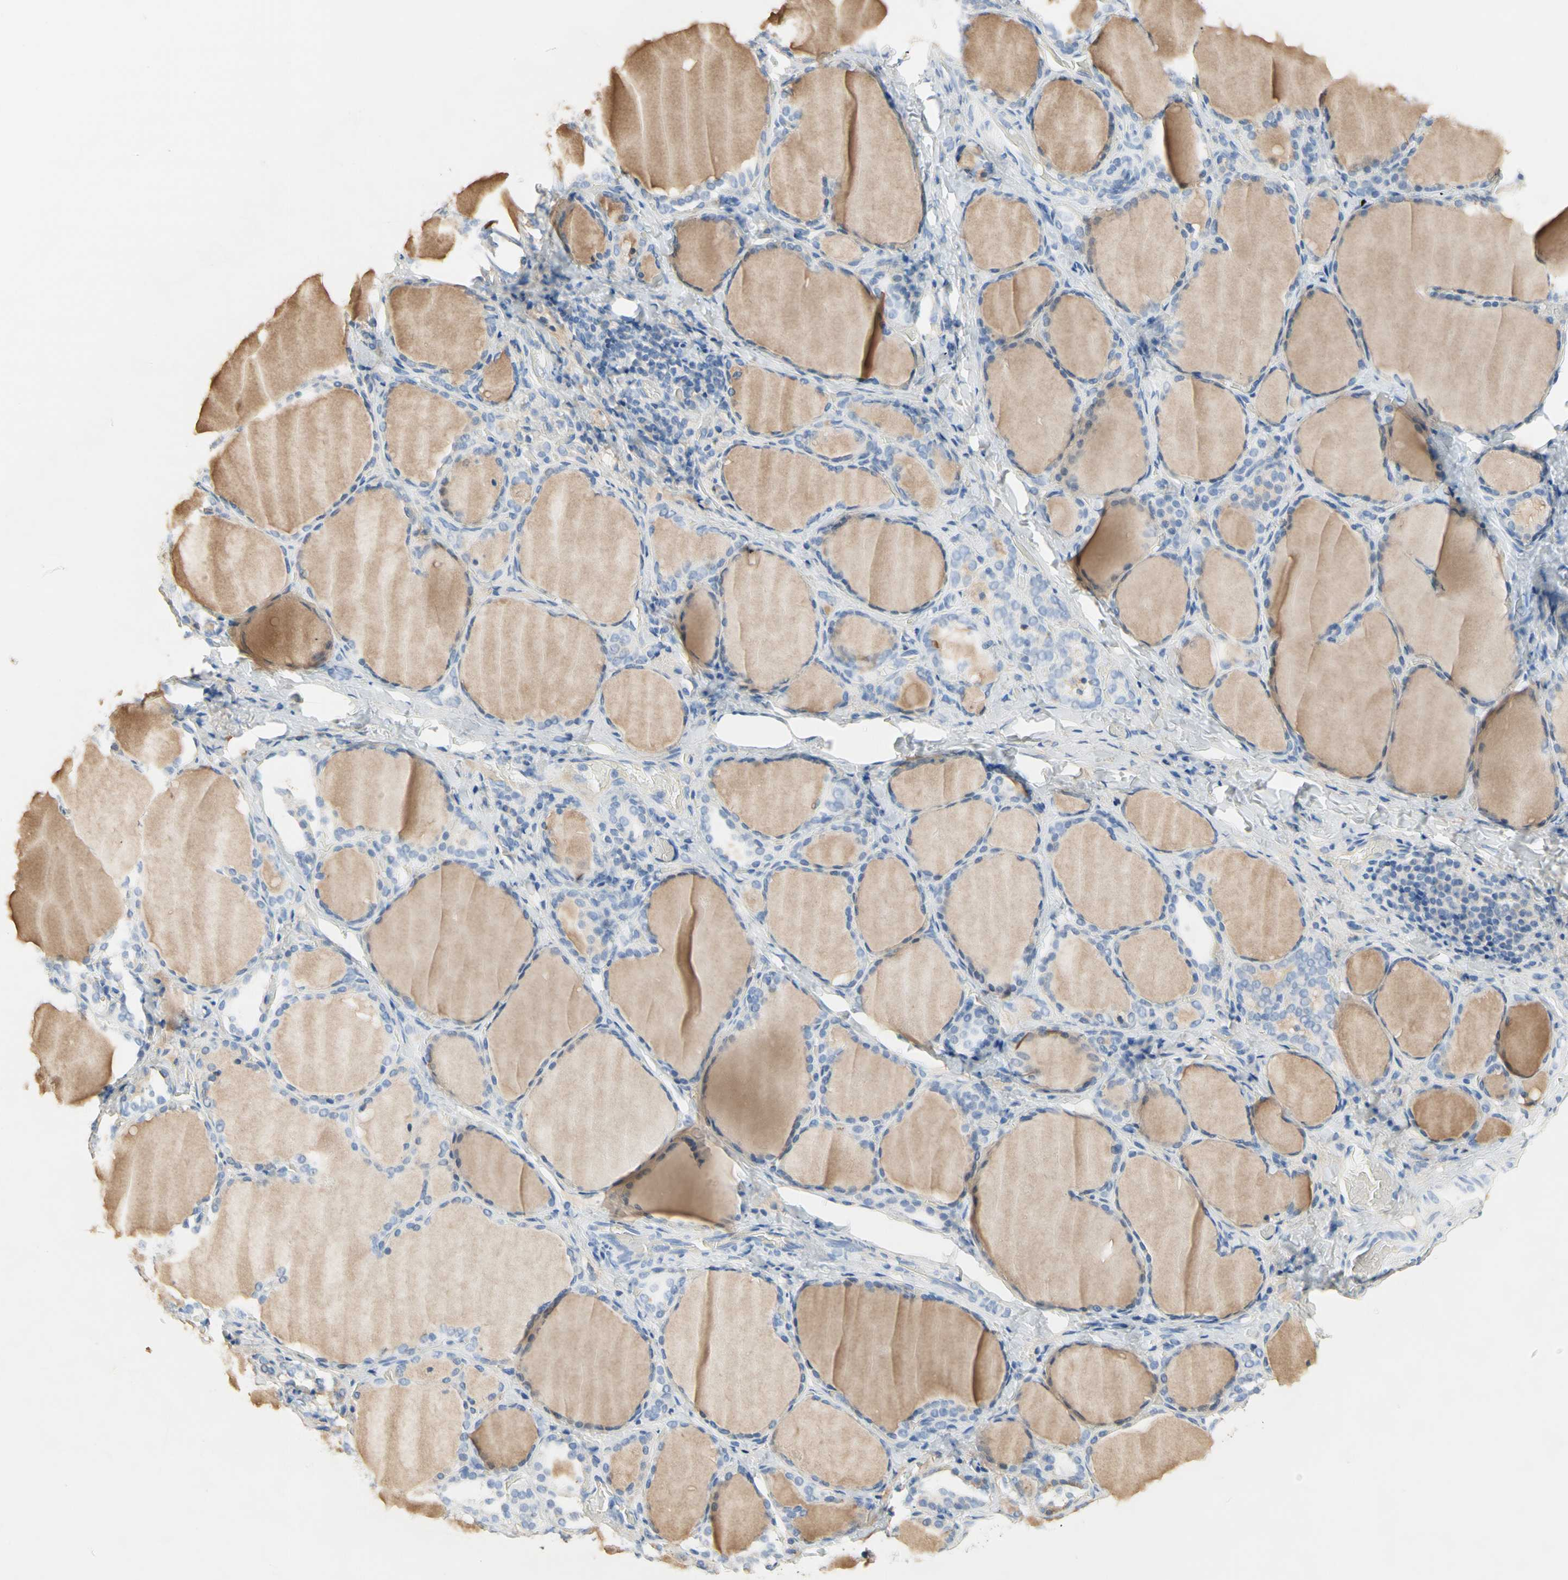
{"staining": {"intensity": "moderate", "quantity": "25%-75%", "location": "cytoplasmic/membranous"}, "tissue": "thyroid gland", "cell_type": "Glandular cells", "image_type": "normal", "snomed": [{"axis": "morphology", "description": "Normal tissue, NOS"}, {"axis": "morphology", "description": "Papillary adenocarcinoma, NOS"}, {"axis": "topography", "description": "Thyroid gland"}], "caption": "Glandular cells reveal medium levels of moderate cytoplasmic/membranous positivity in approximately 25%-75% of cells in benign human thyroid gland.", "gene": "NECTIN4", "patient": {"sex": "female", "age": 30}}